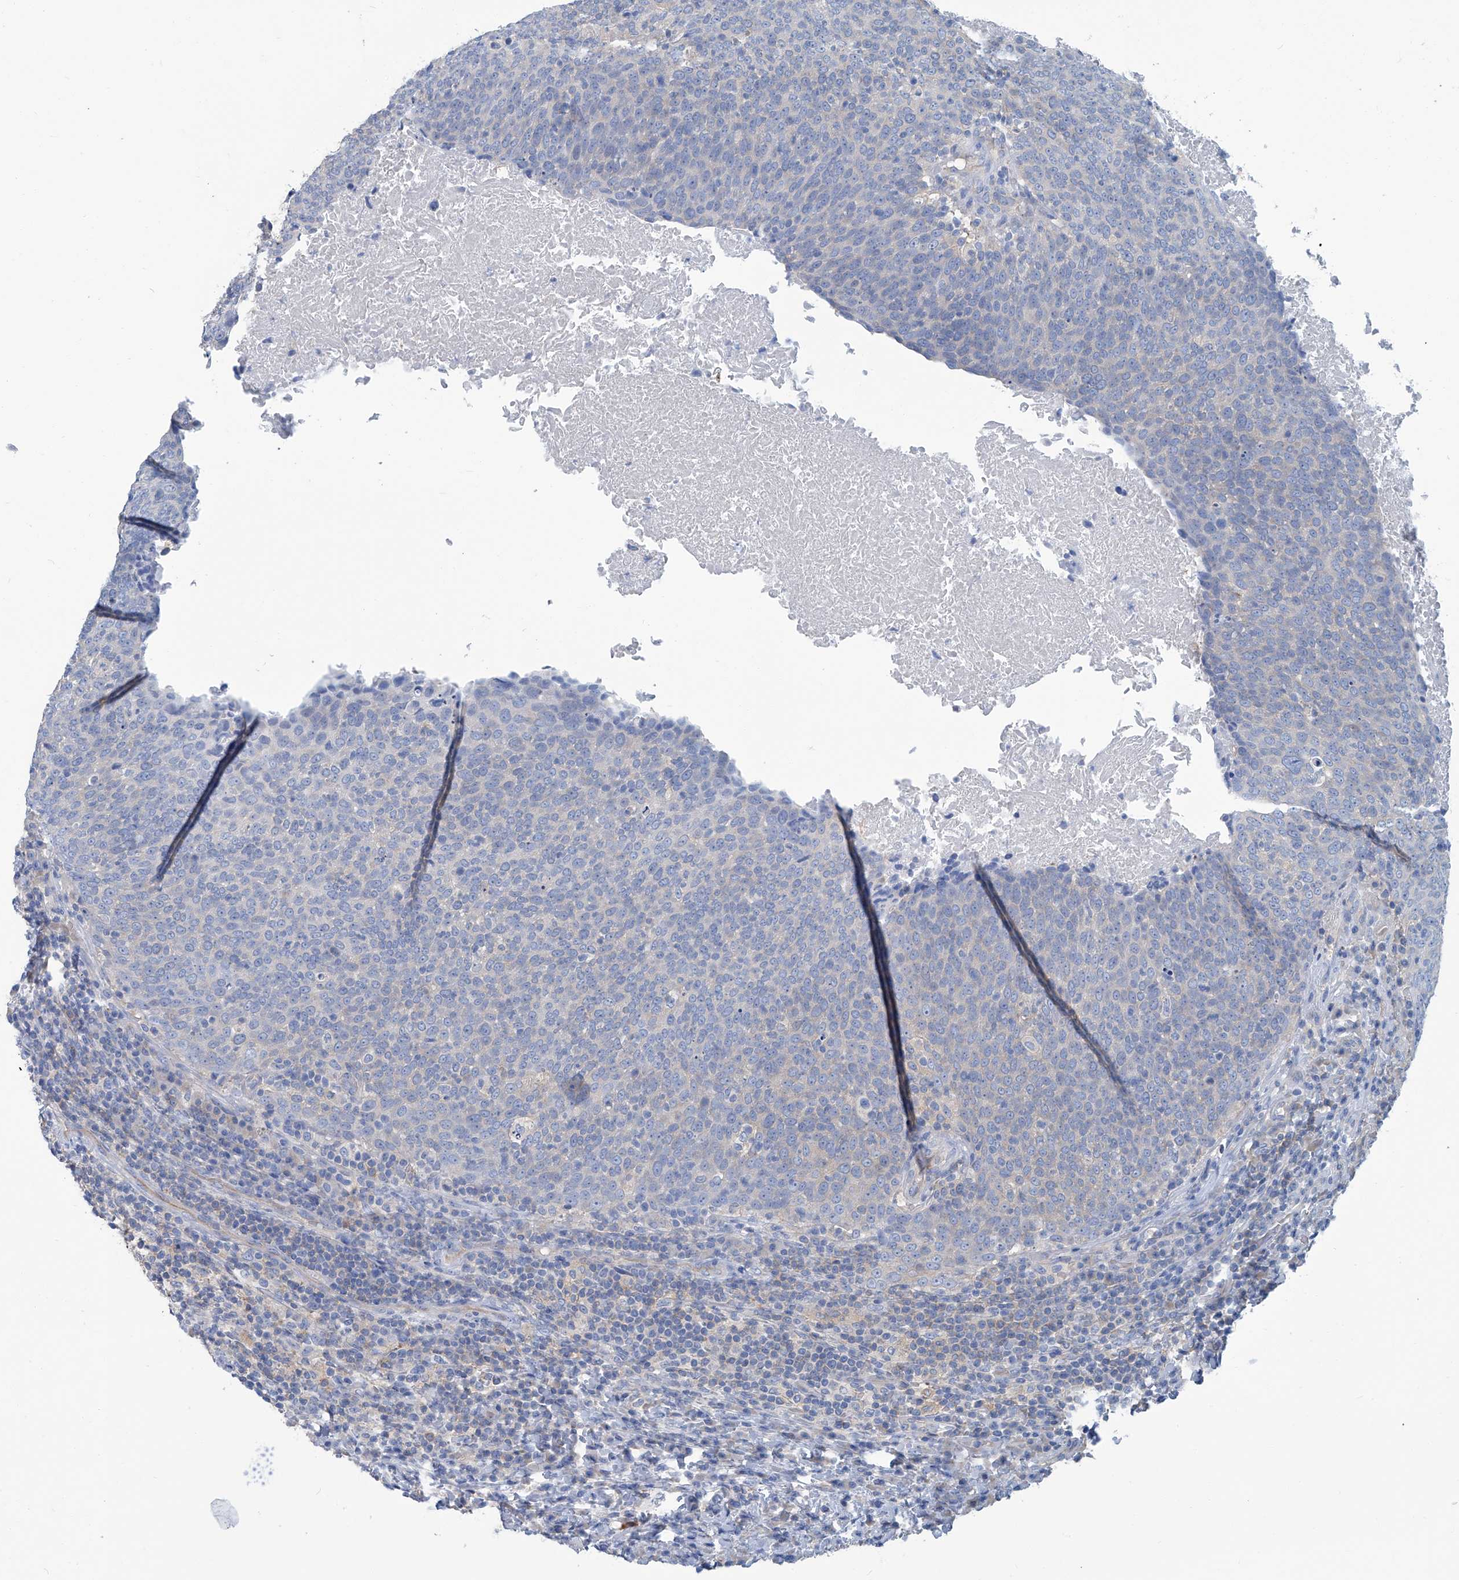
{"staining": {"intensity": "negative", "quantity": "none", "location": "none"}, "tissue": "head and neck cancer", "cell_type": "Tumor cells", "image_type": "cancer", "snomed": [{"axis": "morphology", "description": "Squamous cell carcinoma, NOS"}, {"axis": "morphology", "description": "Squamous cell carcinoma, metastatic, NOS"}, {"axis": "topography", "description": "Lymph node"}, {"axis": "topography", "description": "Head-Neck"}], "caption": "Tumor cells show no significant protein positivity in head and neck cancer.", "gene": "PFKL", "patient": {"sex": "male", "age": 62}}